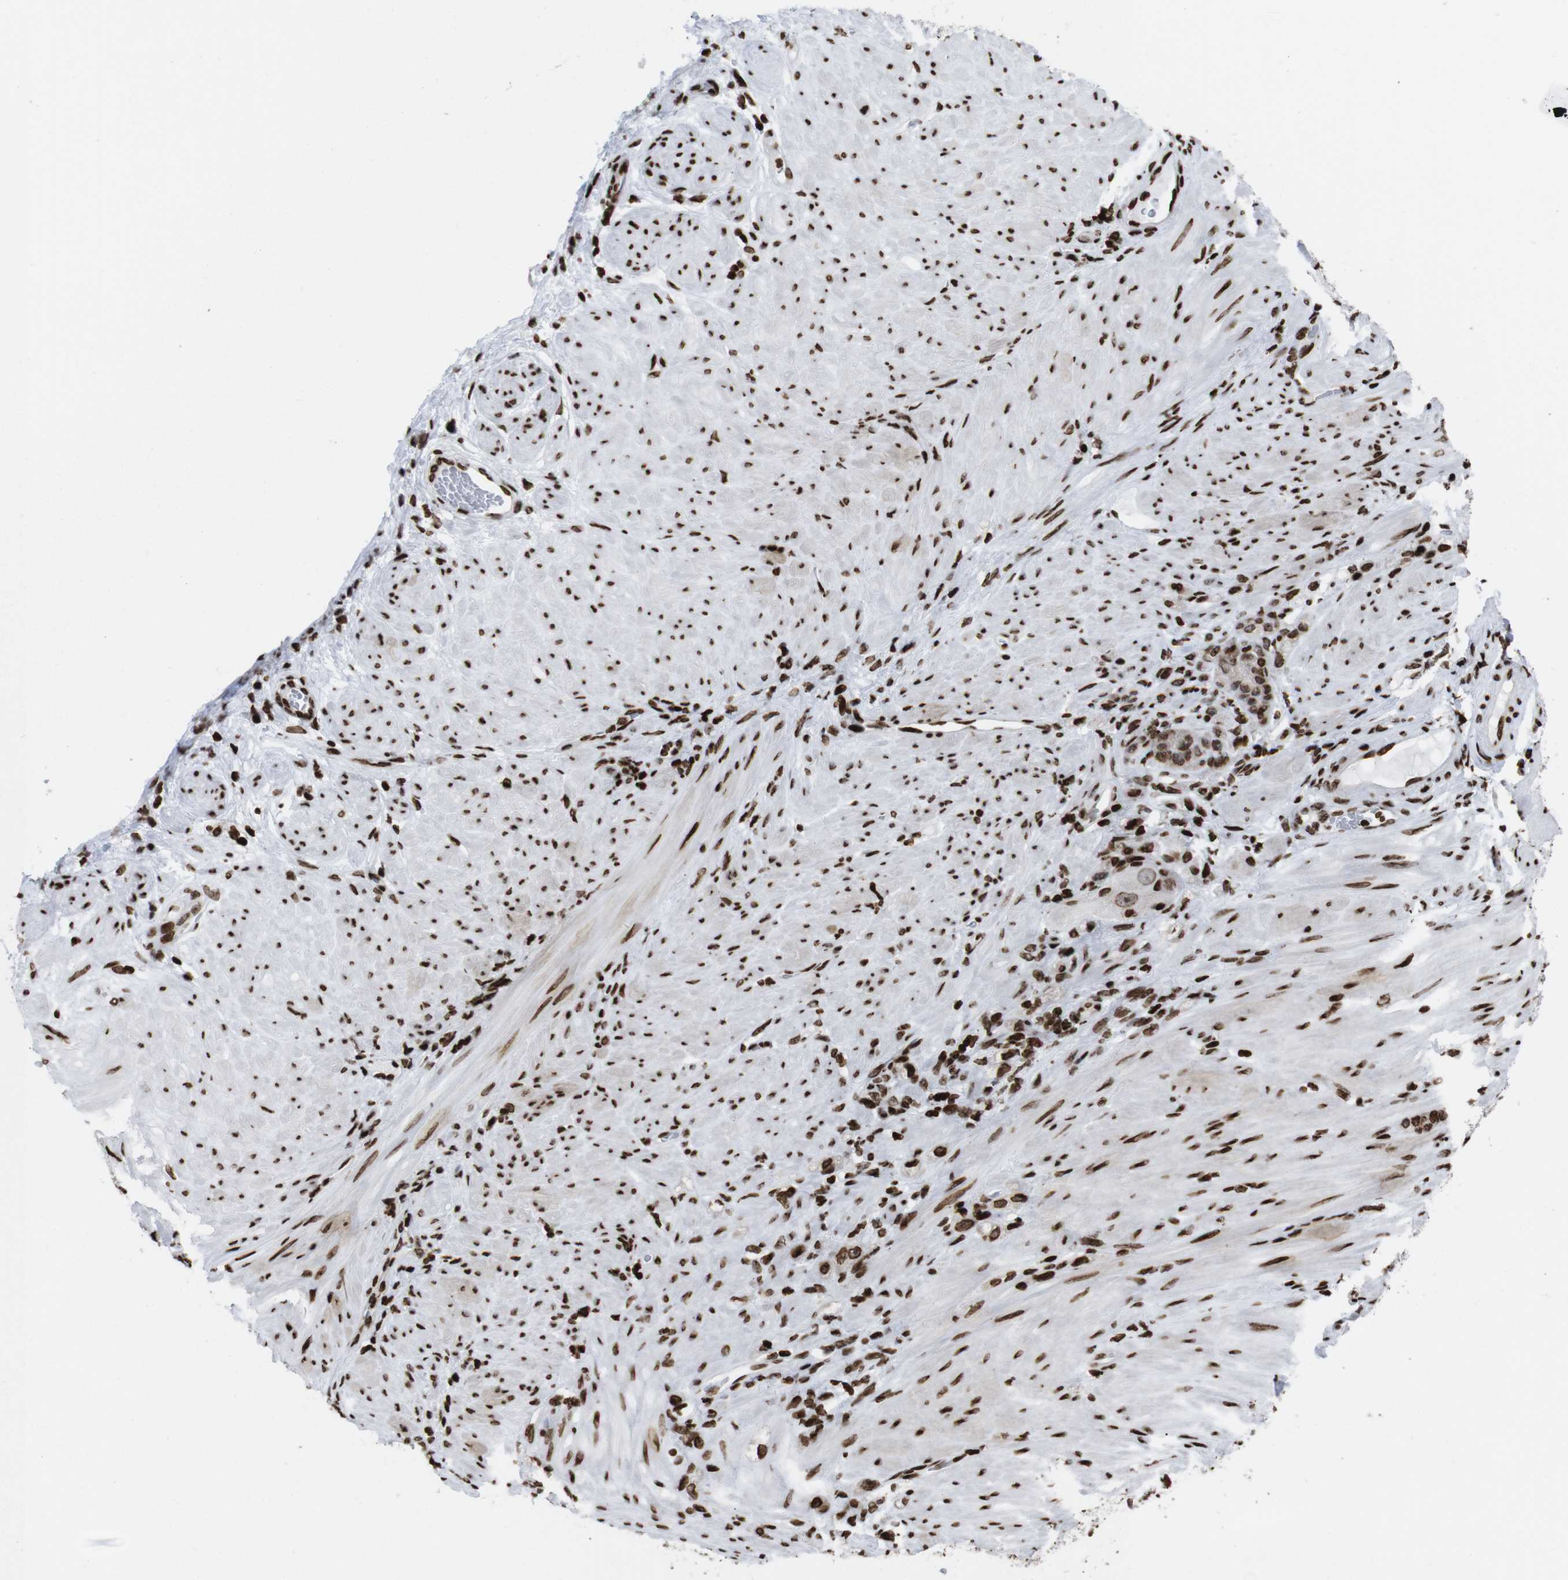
{"staining": {"intensity": "strong", "quantity": ">75%", "location": "nuclear"}, "tissue": "stomach cancer", "cell_type": "Tumor cells", "image_type": "cancer", "snomed": [{"axis": "morphology", "description": "Adenocarcinoma, NOS"}, {"axis": "topography", "description": "Stomach"}], "caption": "Stomach adenocarcinoma was stained to show a protein in brown. There is high levels of strong nuclear staining in about >75% of tumor cells. The protein of interest is shown in brown color, while the nuclei are stained blue.", "gene": "H1-4", "patient": {"sex": "male", "age": 82}}